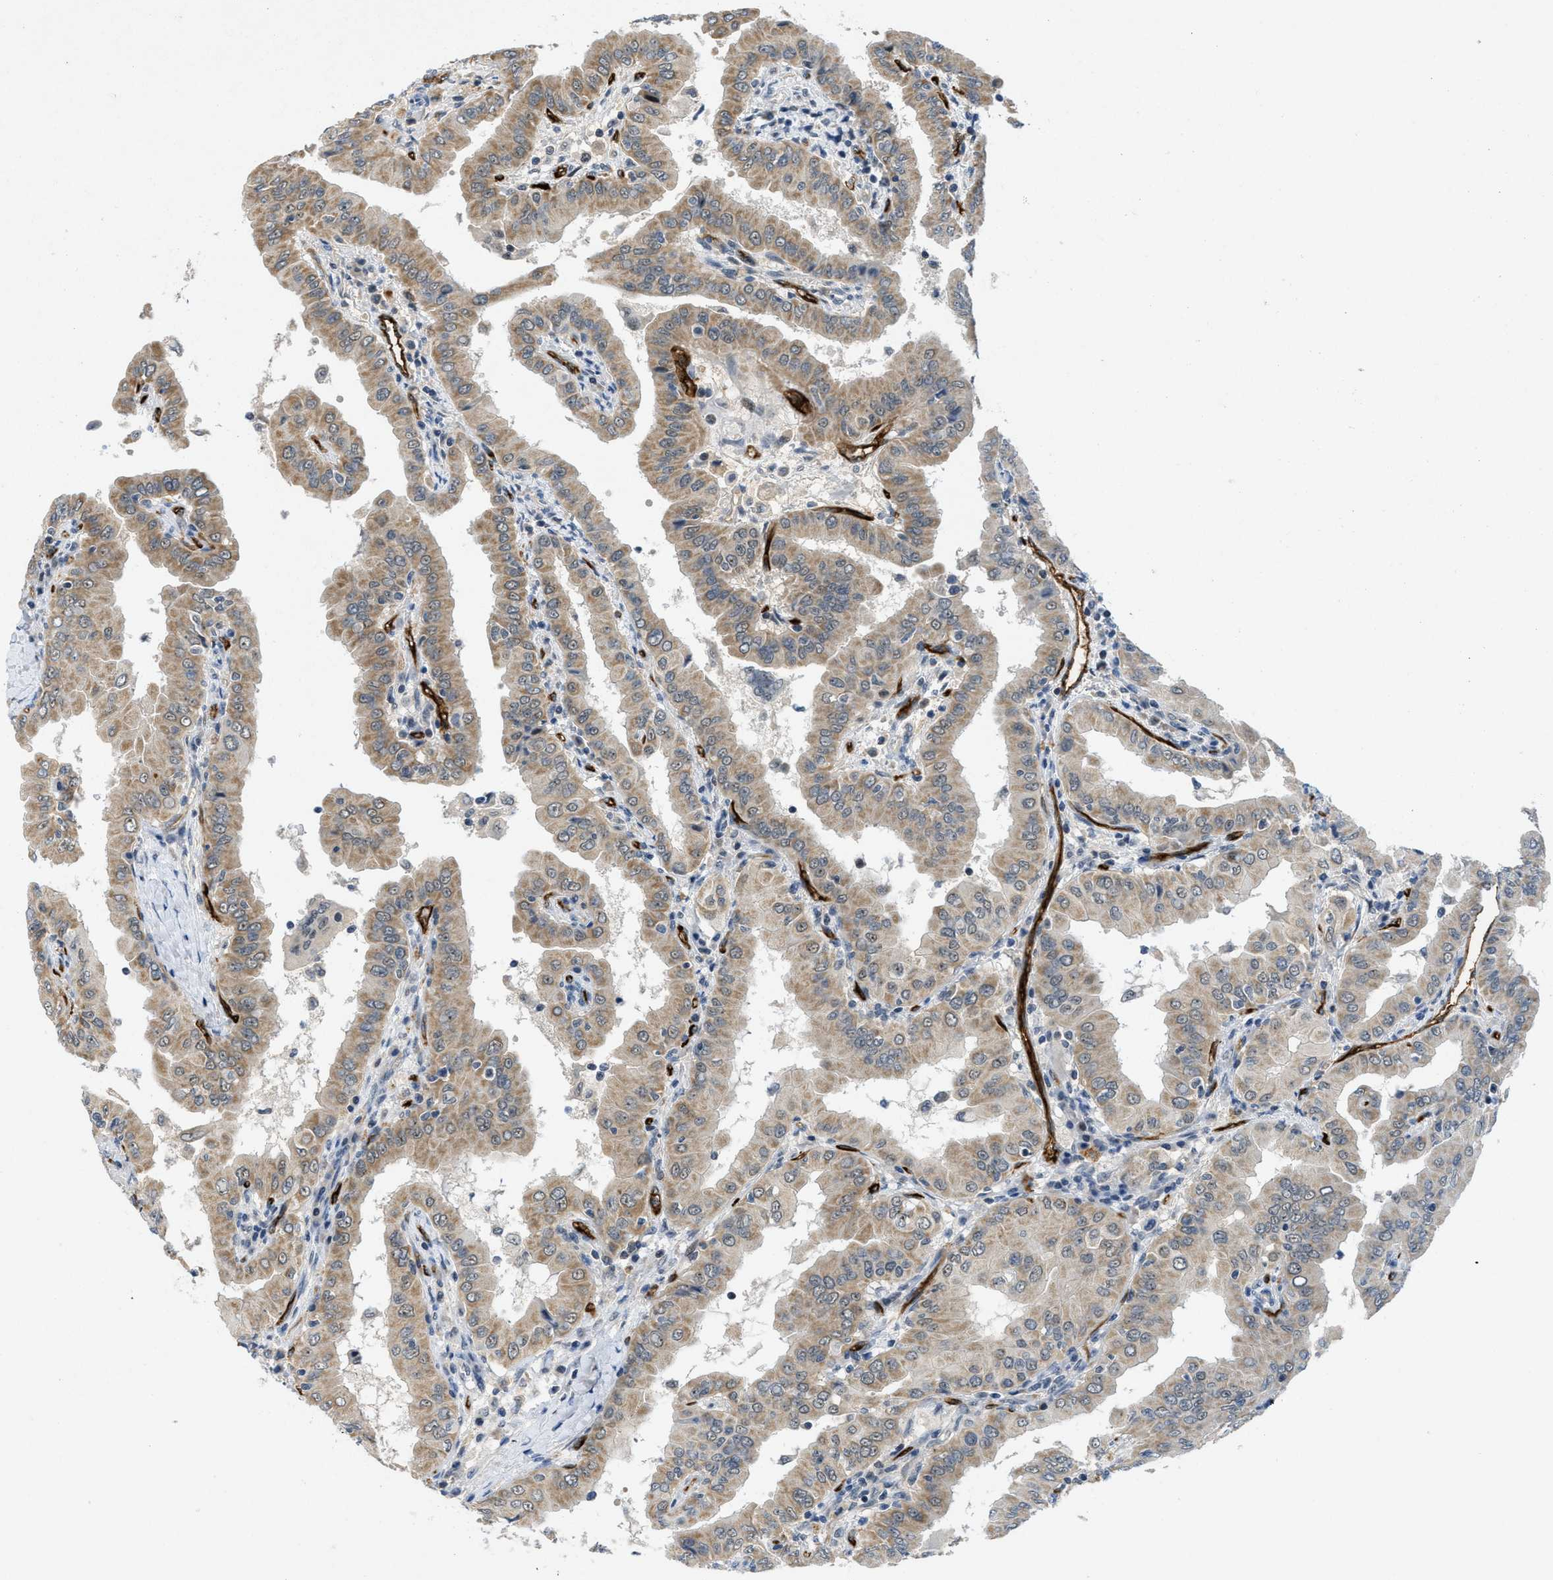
{"staining": {"intensity": "moderate", "quantity": ">75%", "location": "cytoplasmic/membranous"}, "tissue": "thyroid cancer", "cell_type": "Tumor cells", "image_type": "cancer", "snomed": [{"axis": "morphology", "description": "Papillary adenocarcinoma, NOS"}, {"axis": "topography", "description": "Thyroid gland"}], "caption": "A brown stain labels moderate cytoplasmic/membranous staining of a protein in thyroid cancer (papillary adenocarcinoma) tumor cells.", "gene": "SLCO2A1", "patient": {"sex": "male", "age": 33}}